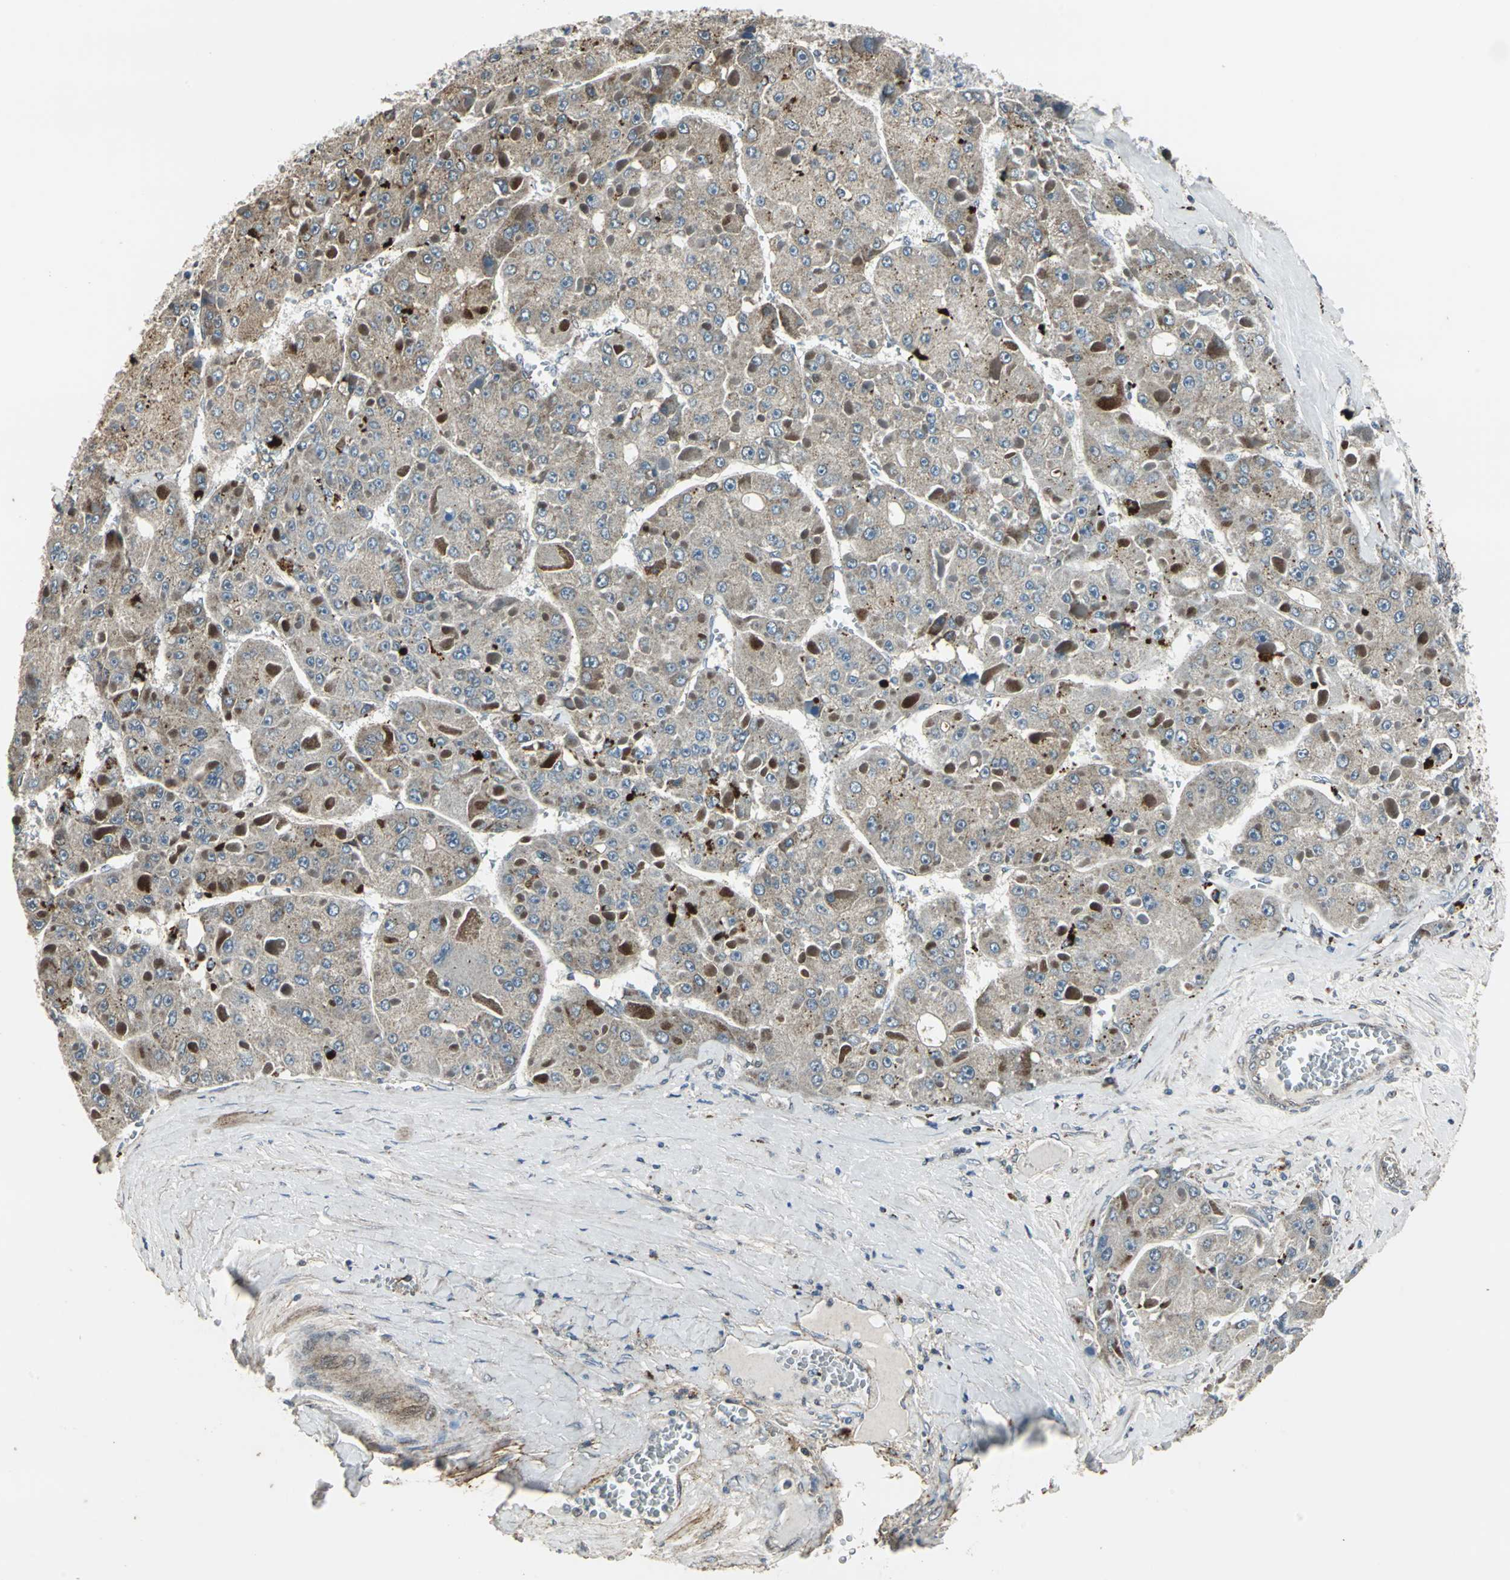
{"staining": {"intensity": "weak", "quantity": ">75%", "location": "cytoplasmic/membranous"}, "tissue": "liver cancer", "cell_type": "Tumor cells", "image_type": "cancer", "snomed": [{"axis": "morphology", "description": "Carcinoma, Hepatocellular, NOS"}, {"axis": "topography", "description": "Liver"}], "caption": "This photomicrograph shows immunohistochemistry (IHC) staining of hepatocellular carcinoma (liver), with low weak cytoplasmic/membranous positivity in approximately >75% of tumor cells.", "gene": "DNAJB4", "patient": {"sex": "female", "age": 73}}